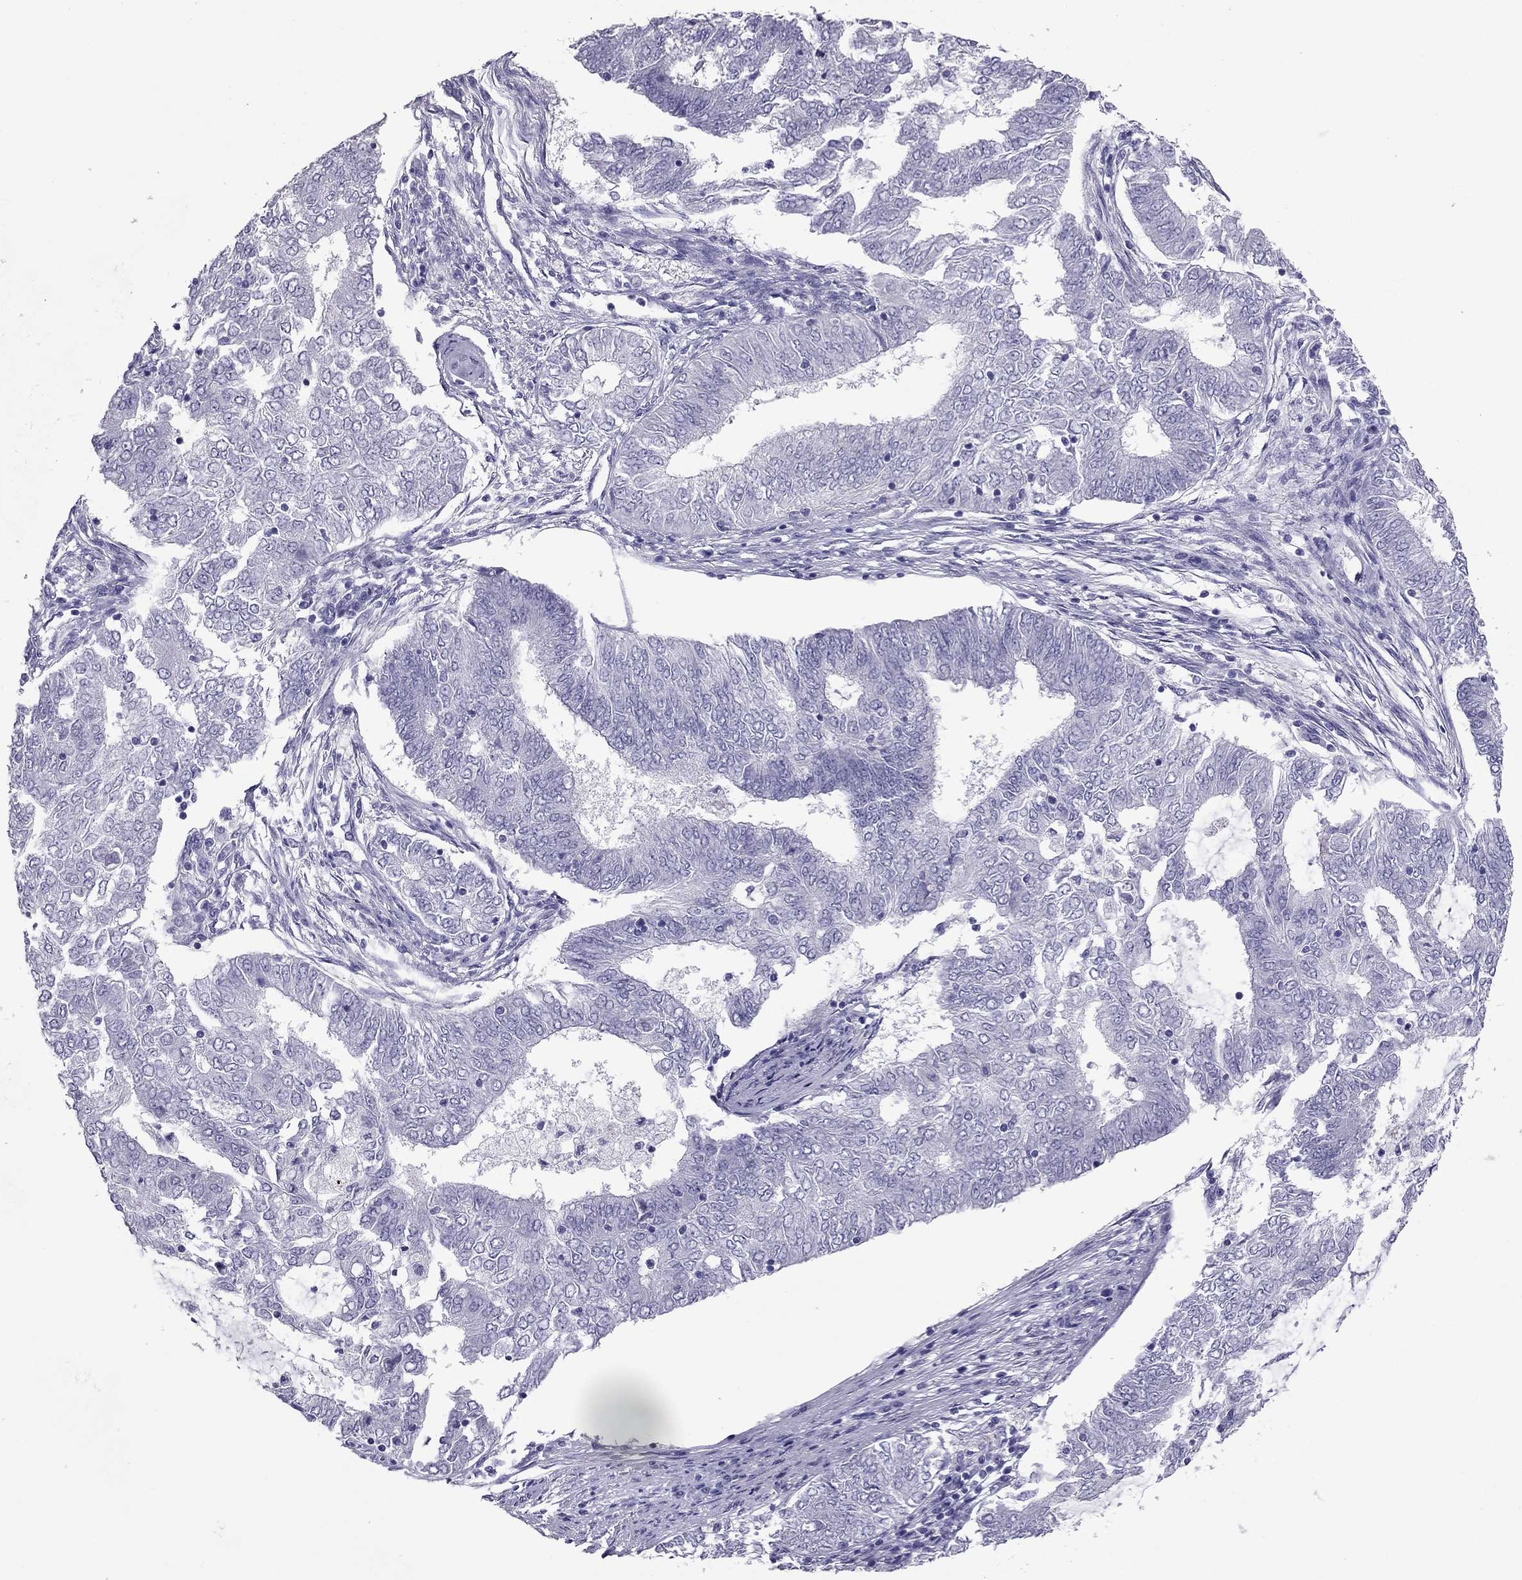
{"staining": {"intensity": "negative", "quantity": "none", "location": "none"}, "tissue": "endometrial cancer", "cell_type": "Tumor cells", "image_type": "cancer", "snomed": [{"axis": "morphology", "description": "Adenocarcinoma, NOS"}, {"axis": "topography", "description": "Endometrium"}], "caption": "An immunohistochemistry photomicrograph of adenocarcinoma (endometrial) is shown. There is no staining in tumor cells of adenocarcinoma (endometrial). (Stains: DAB (3,3'-diaminobenzidine) immunohistochemistry with hematoxylin counter stain, Microscopy: brightfield microscopy at high magnification).", "gene": "PDE6A", "patient": {"sex": "female", "age": 62}}